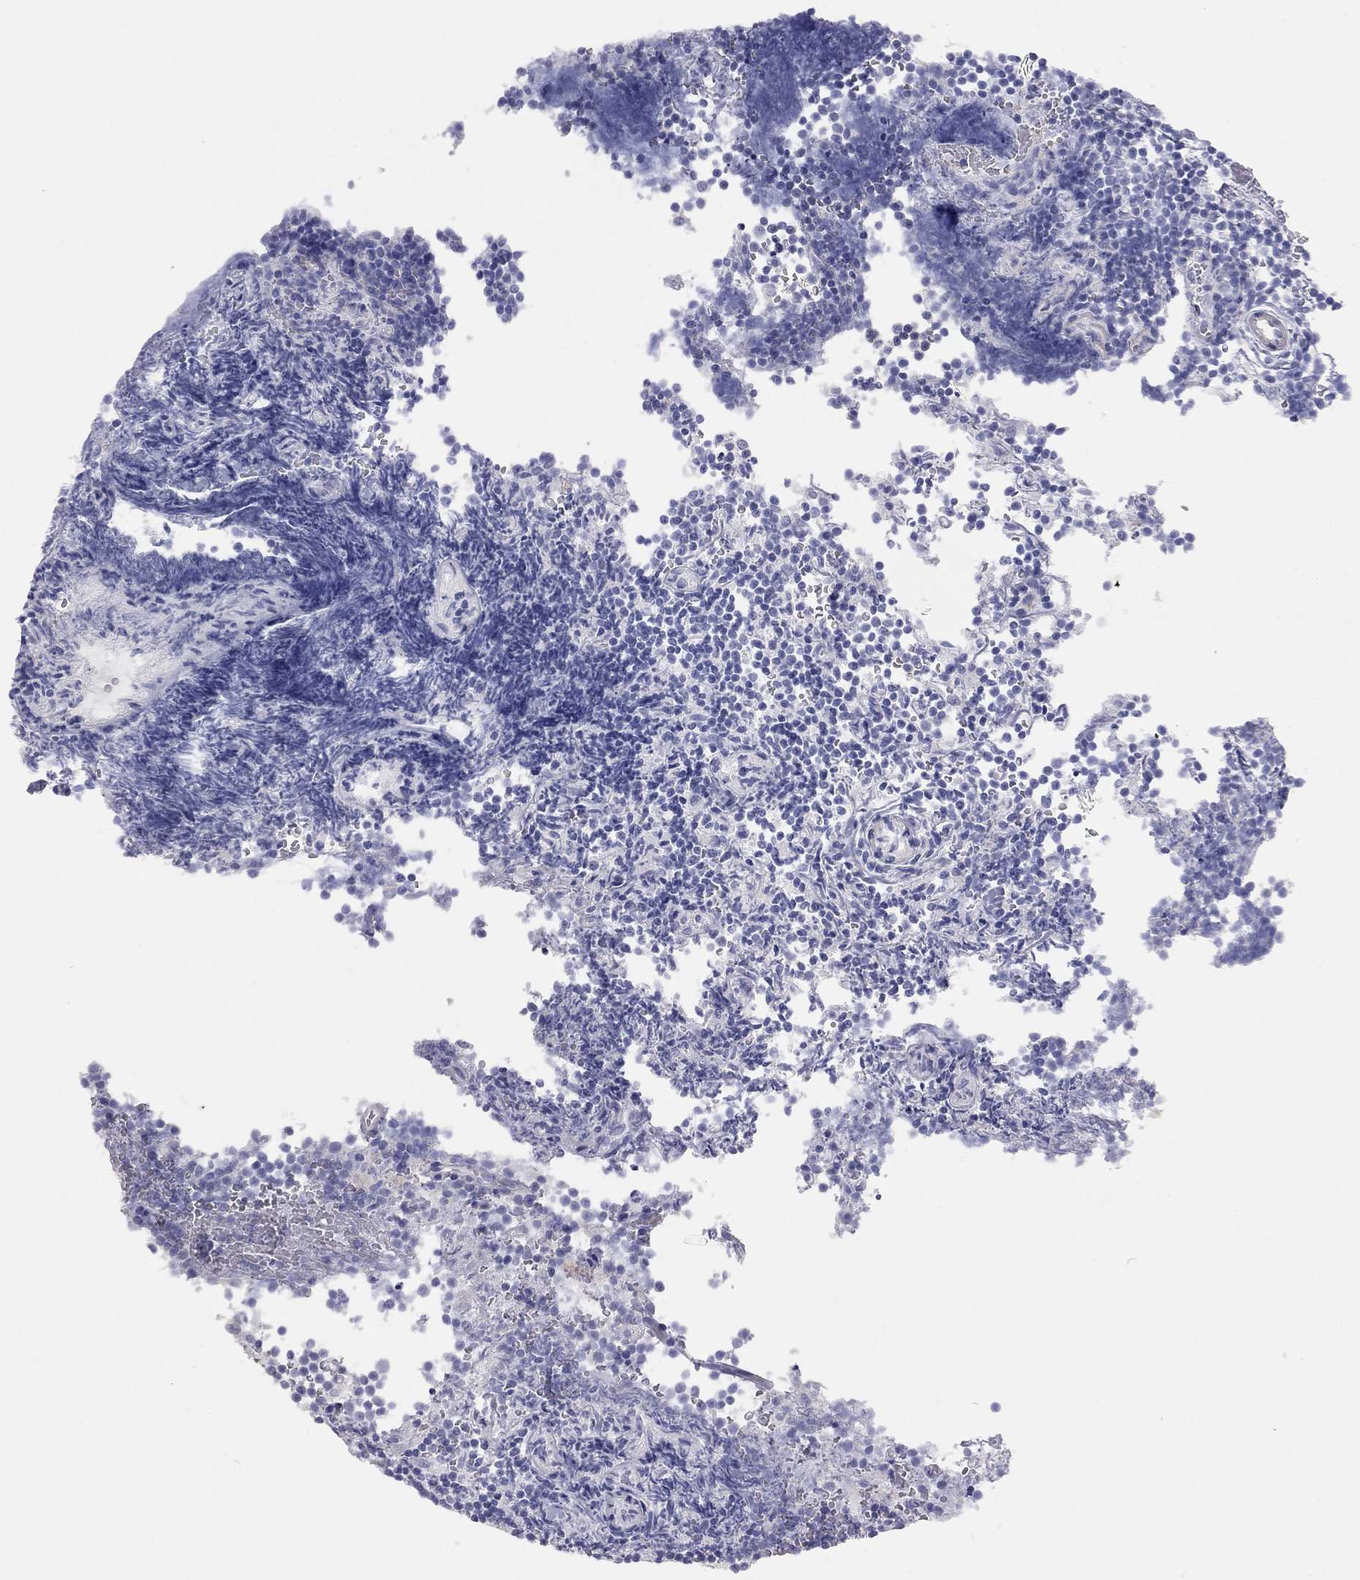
{"staining": {"intensity": "negative", "quantity": "none", "location": "none"}, "tissue": "lymphoma", "cell_type": "Tumor cells", "image_type": "cancer", "snomed": [{"axis": "morphology", "description": "Malignant lymphoma, non-Hodgkin's type, Low grade"}, {"axis": "topography", "description": "Brain"}], "caption": "Photomicrograph shows no significant protein positivity in tumor cells of lymphoma.", "gene": "ADCYAP1", "patient": {"sex": "female", "age": 66}}